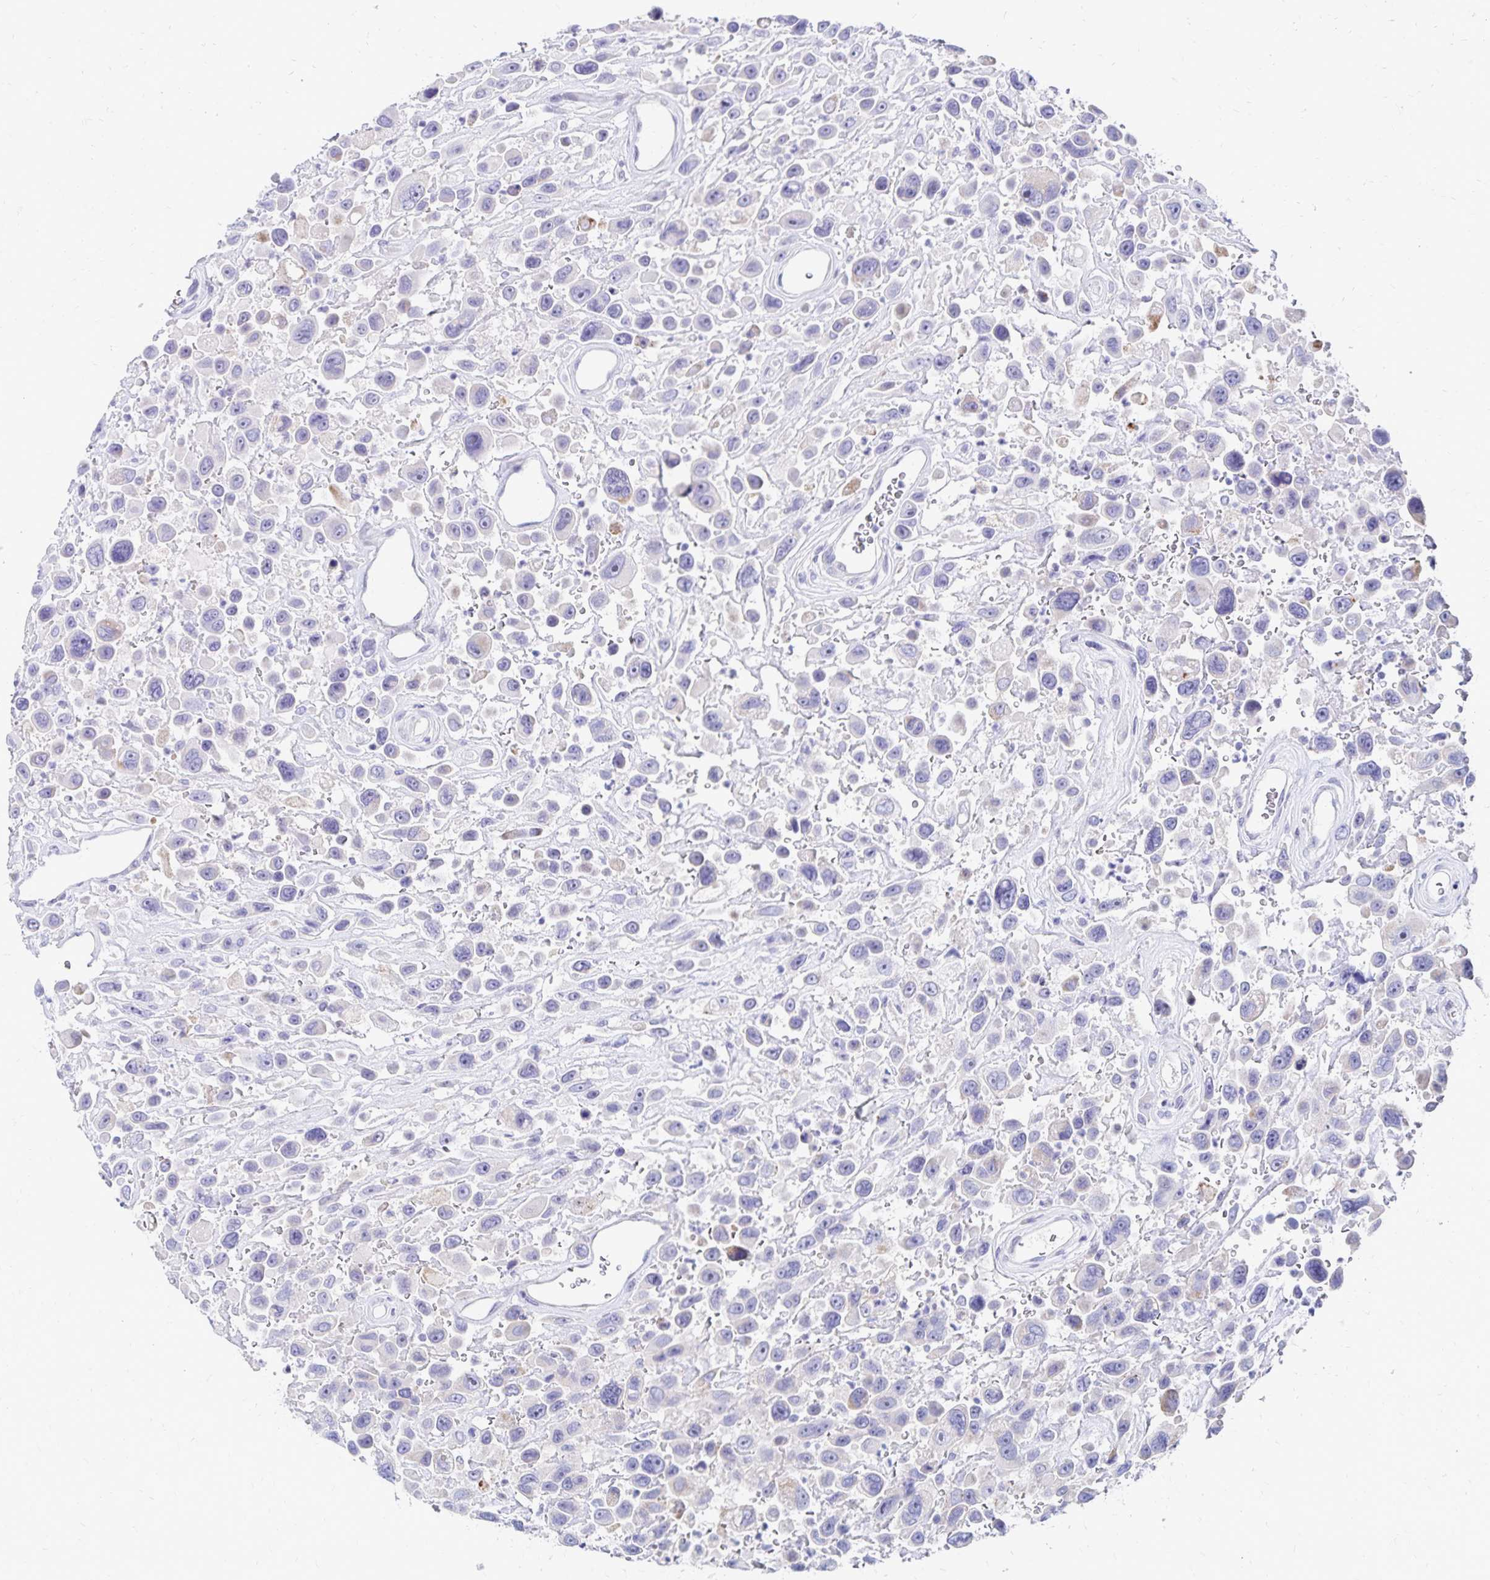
{"staining": {"intensity": "negative", "quantity": "none", "location": "none"}, "tissue": "urothelial cancer", "cell_type": "Tumor cells", "image_type": "cancer", "snomed": [{"axis": "morphology", "description": "Urothelial carcinoma, High grade"}, {"axis": "topography", "description": "Urinary bladder"}], "caption": "Micrograph shows no protein staining in tumor cells of urothelial carcinoma (high-grade) tissue. (DAB (3,3'-diaminobenzidine) IHC visualized using brightfield microscopy, high magnification).", "gene": "NECAP1", "patient": {"sex": "male", "age": 53}}